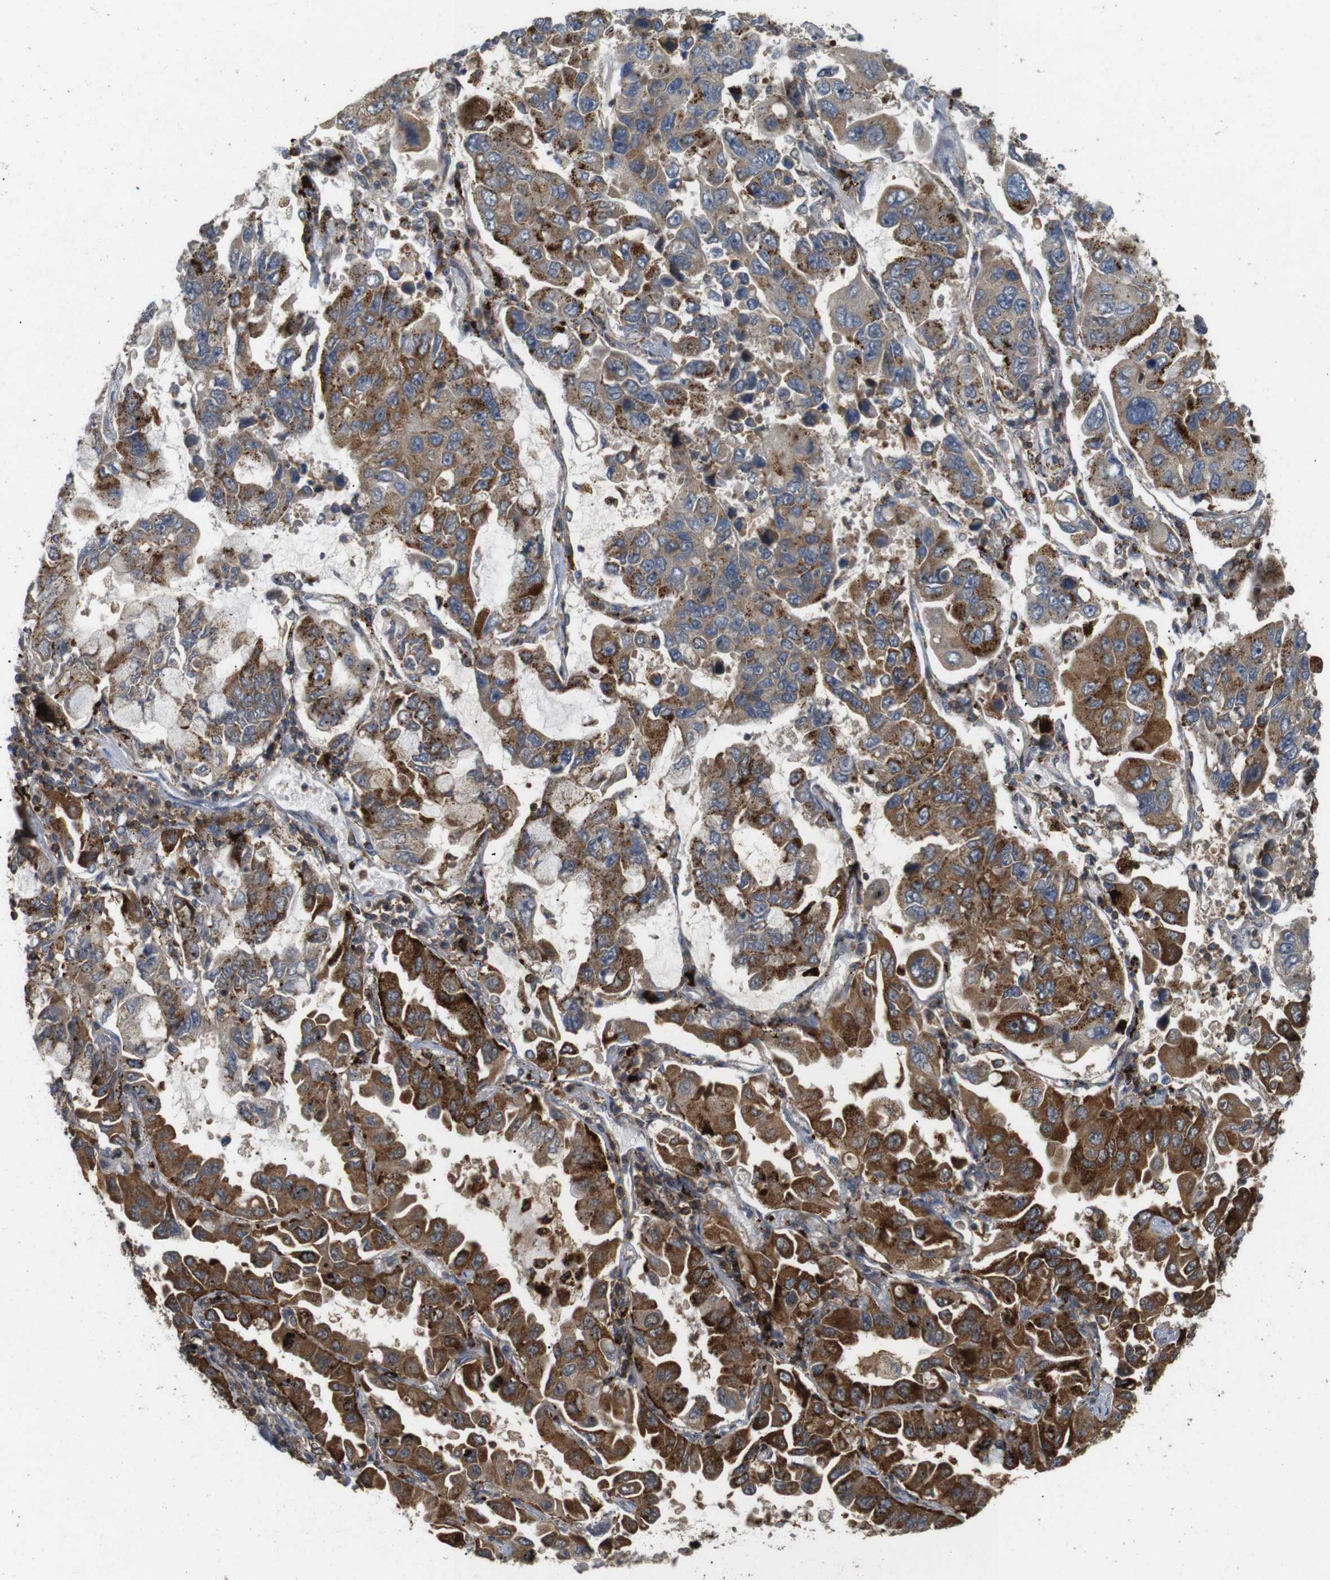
{"staining": {"intensity": "strong", "quantity": "25%-75%", "location": "cytoplasmic/membranous"}, "tissue": "lung cancer", "cell_type": "Tumor cells", "image_type": "cancer", "snomed": [{"axis": "morphology", "description": "Adenocarcinoma, NOS"}, {"axis": "topography", "description": "Lung"}], "caption": "Protein expression analysis of human lung adenocarcinoma reveals strong cytoplasmic/membranous positivity in approximately 25%-75% of tumor cells.", "gene": "KSR1", "patient": {"sex": "male", "age": 64}}